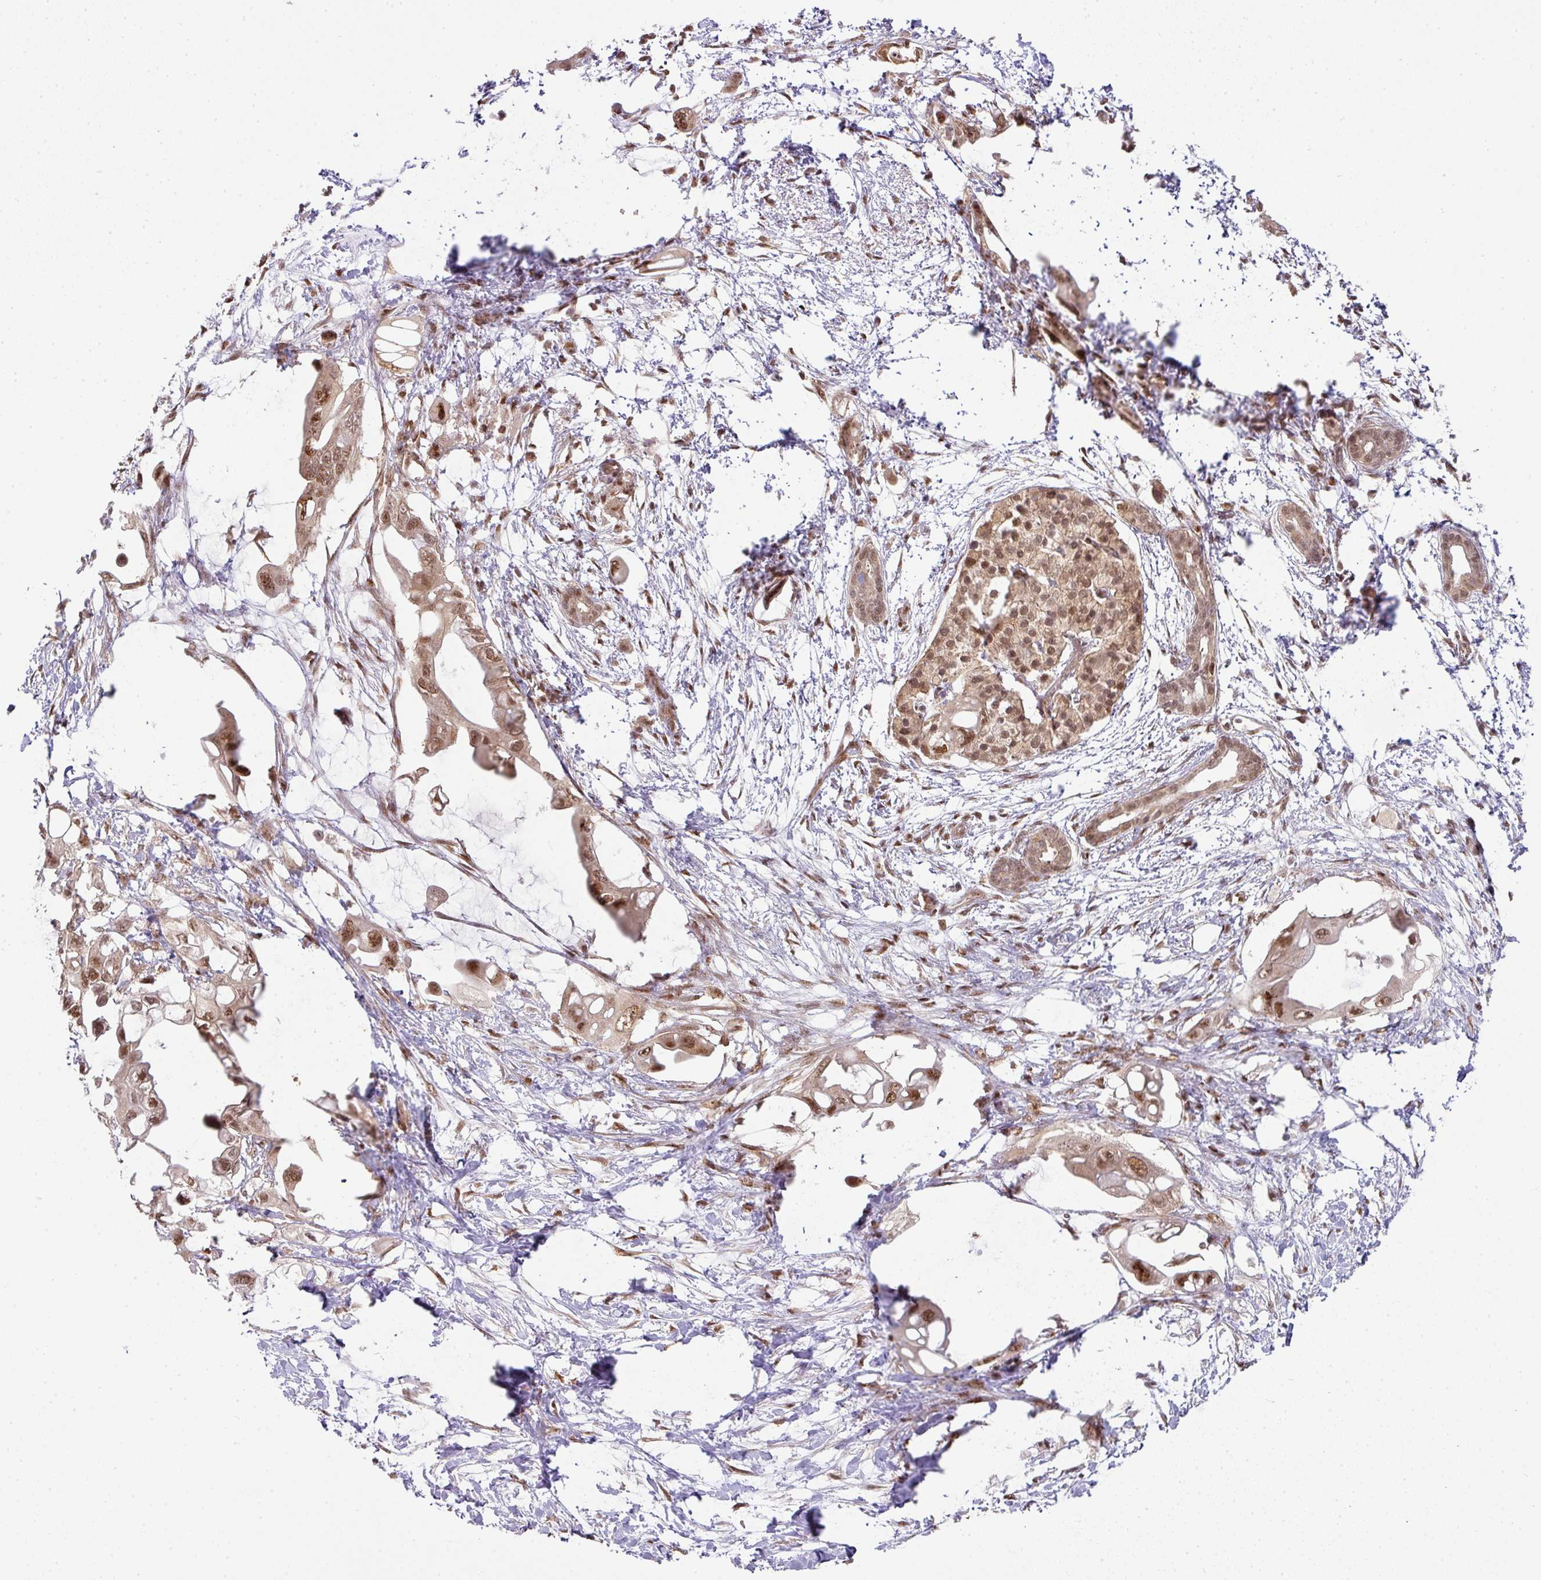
{"staining": {"intensity": "moderate", "quantity": ">75%", "location": "nuclear"}, "tissue": "pancreatic cancer", "cell_type": "Tumor cells", "image_type": "cancer", "snomed": [{"axis": "morphology", "description": "Adenocarcinoma, NOS"}, {"axis": "topography", "description": "Pancreas"}], "caption": "The photomicrograph displays a brown stain indicating the presence of a protein in the nuclear of tumor cells in adenocarcinoma (pancreatic).", "gene": "RANBP9", "patient": {"sex": "male", "age": 61}}